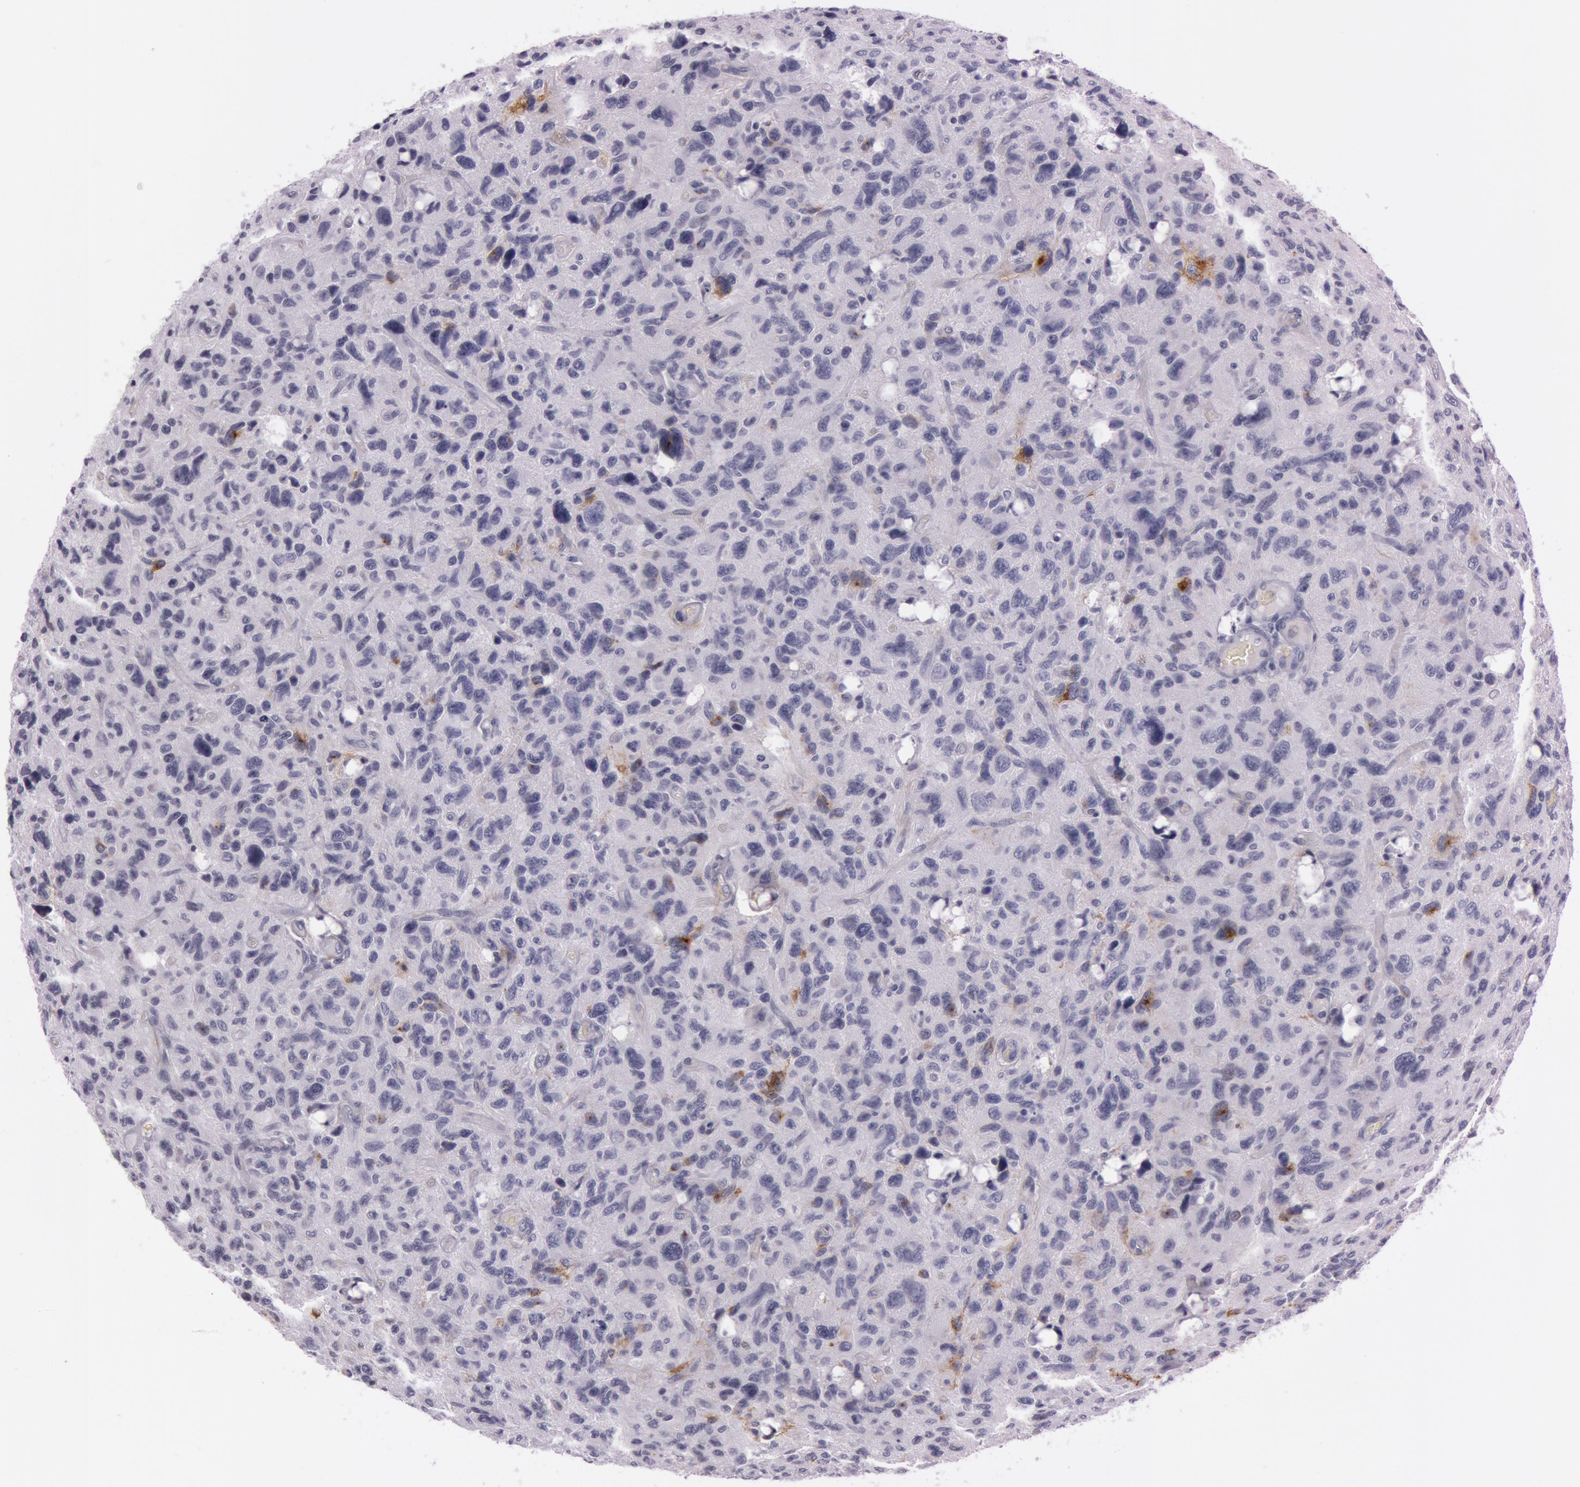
{"staining": {"intensity": "negative", "quantity": "none", "location": "none"}, "tissue": "glioma", "cell_type": "Tumor cells", "image_type": "cancer", "snomed": [{"axis": "morphology", "description": "Glioma, malignant, High grade"}, {"axis": "topography", "description": "Brain"}], "caption": "Immunohistochemistry (IHC) of human glioma reveals no staining in tumor cells. (Immunohistochemistry (IHC), brightfield microscopy, high magnification).", "gene": "FOLH1", "patient": {"sex": "female", "age": 60}}